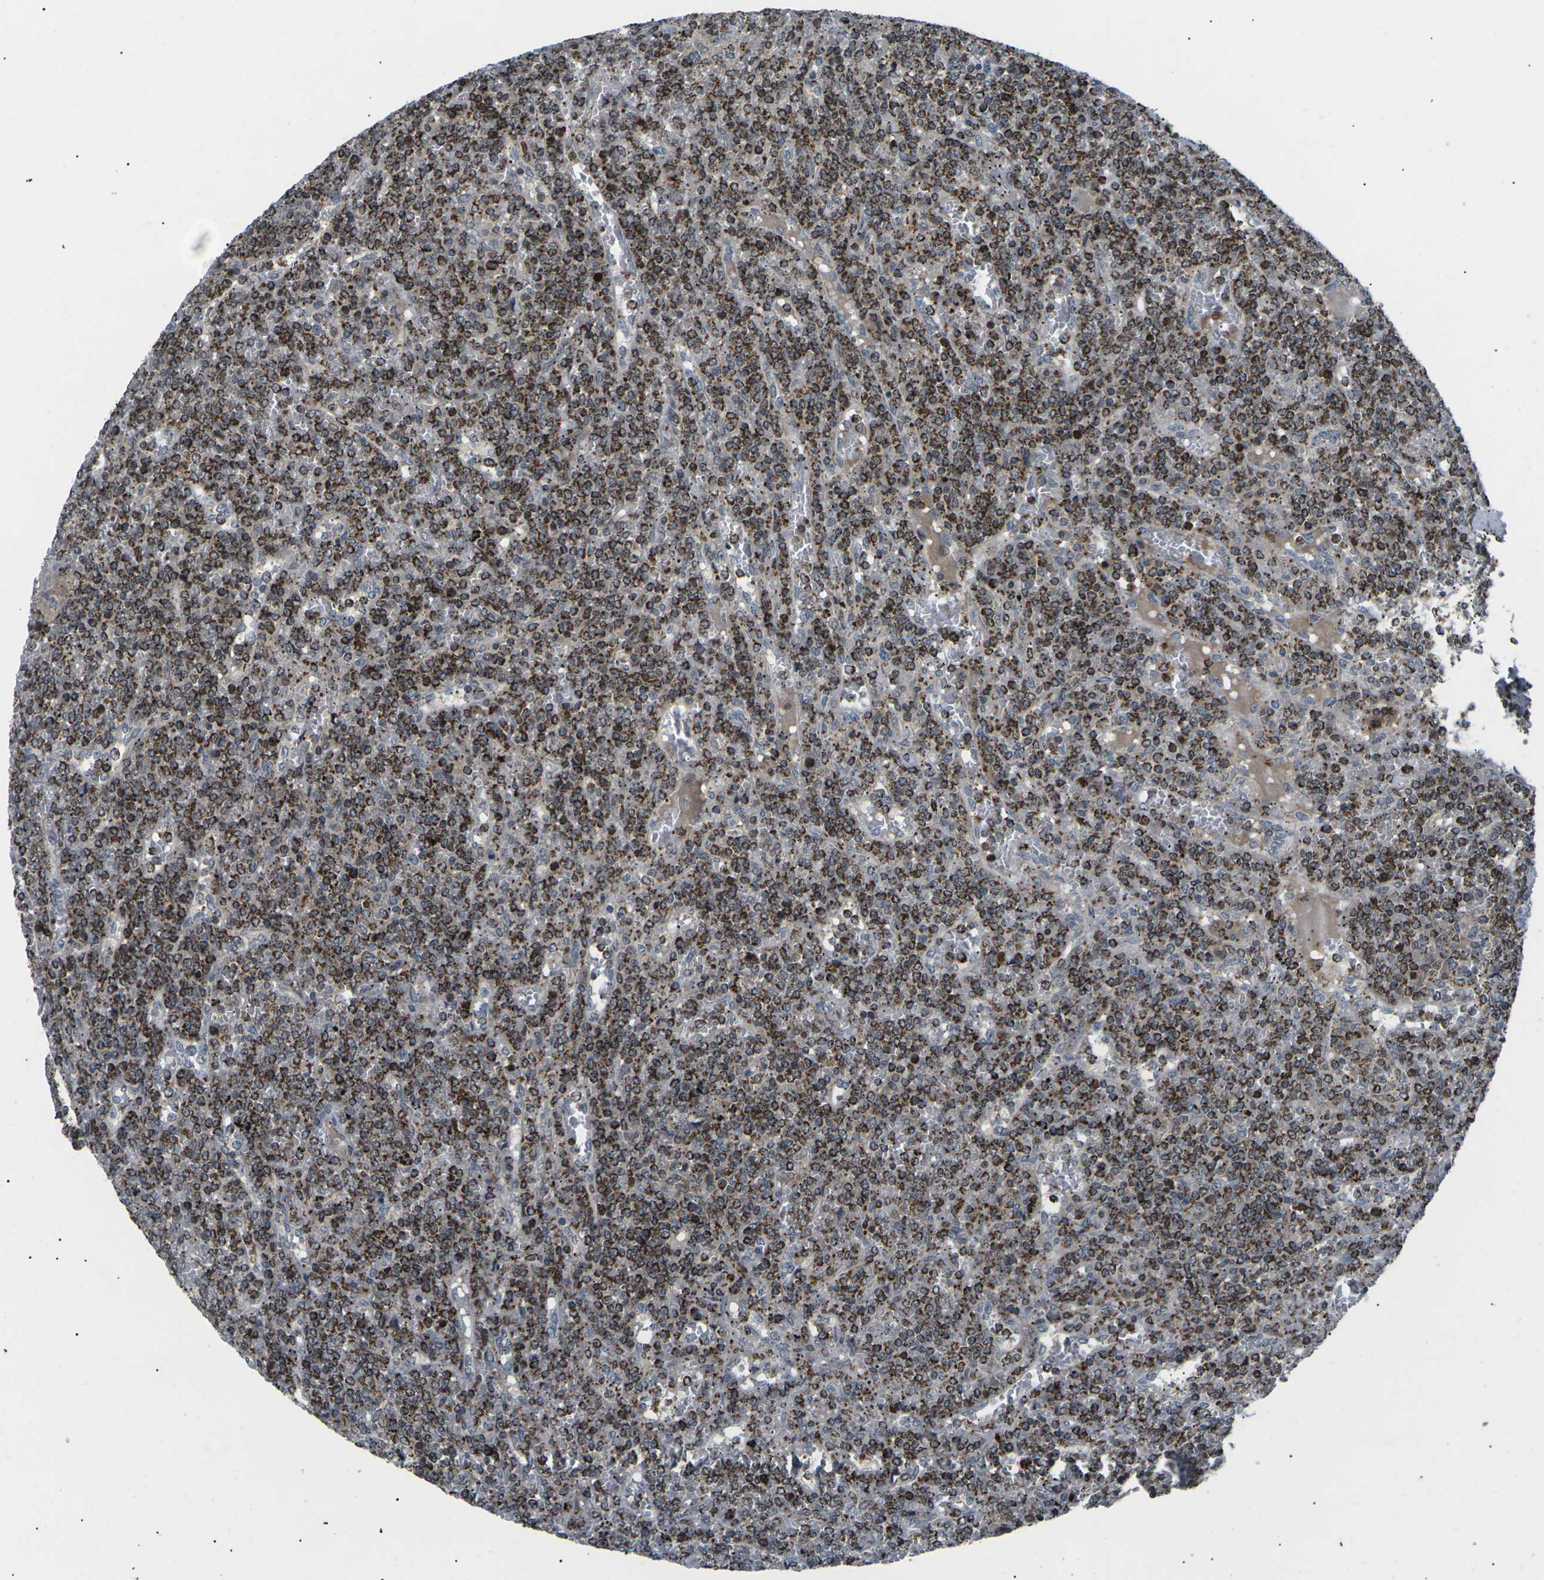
{"staining": {"intensity": "moderate", "quantity": ">75%", "location": "cytoplasmic/membranous"}, "tissue": "lymphoma", "cell_type": "Tumor cells", "image_type": "cancer", "snomed": [{"axis": "morphology", "description": "Malignant lymphoma, non-Hodgkin's type, Low grade"}, {"axis": "topography", "description": "Spleen"}], "caption": "Immunohistochemistry of lymphoma demonstrates medium levels of moderate cytoplasmic/membranous expression in about >75% of tumor cells.", "gene": "RPS6KA3", "patient": {"sex": "female", "age": 19}}